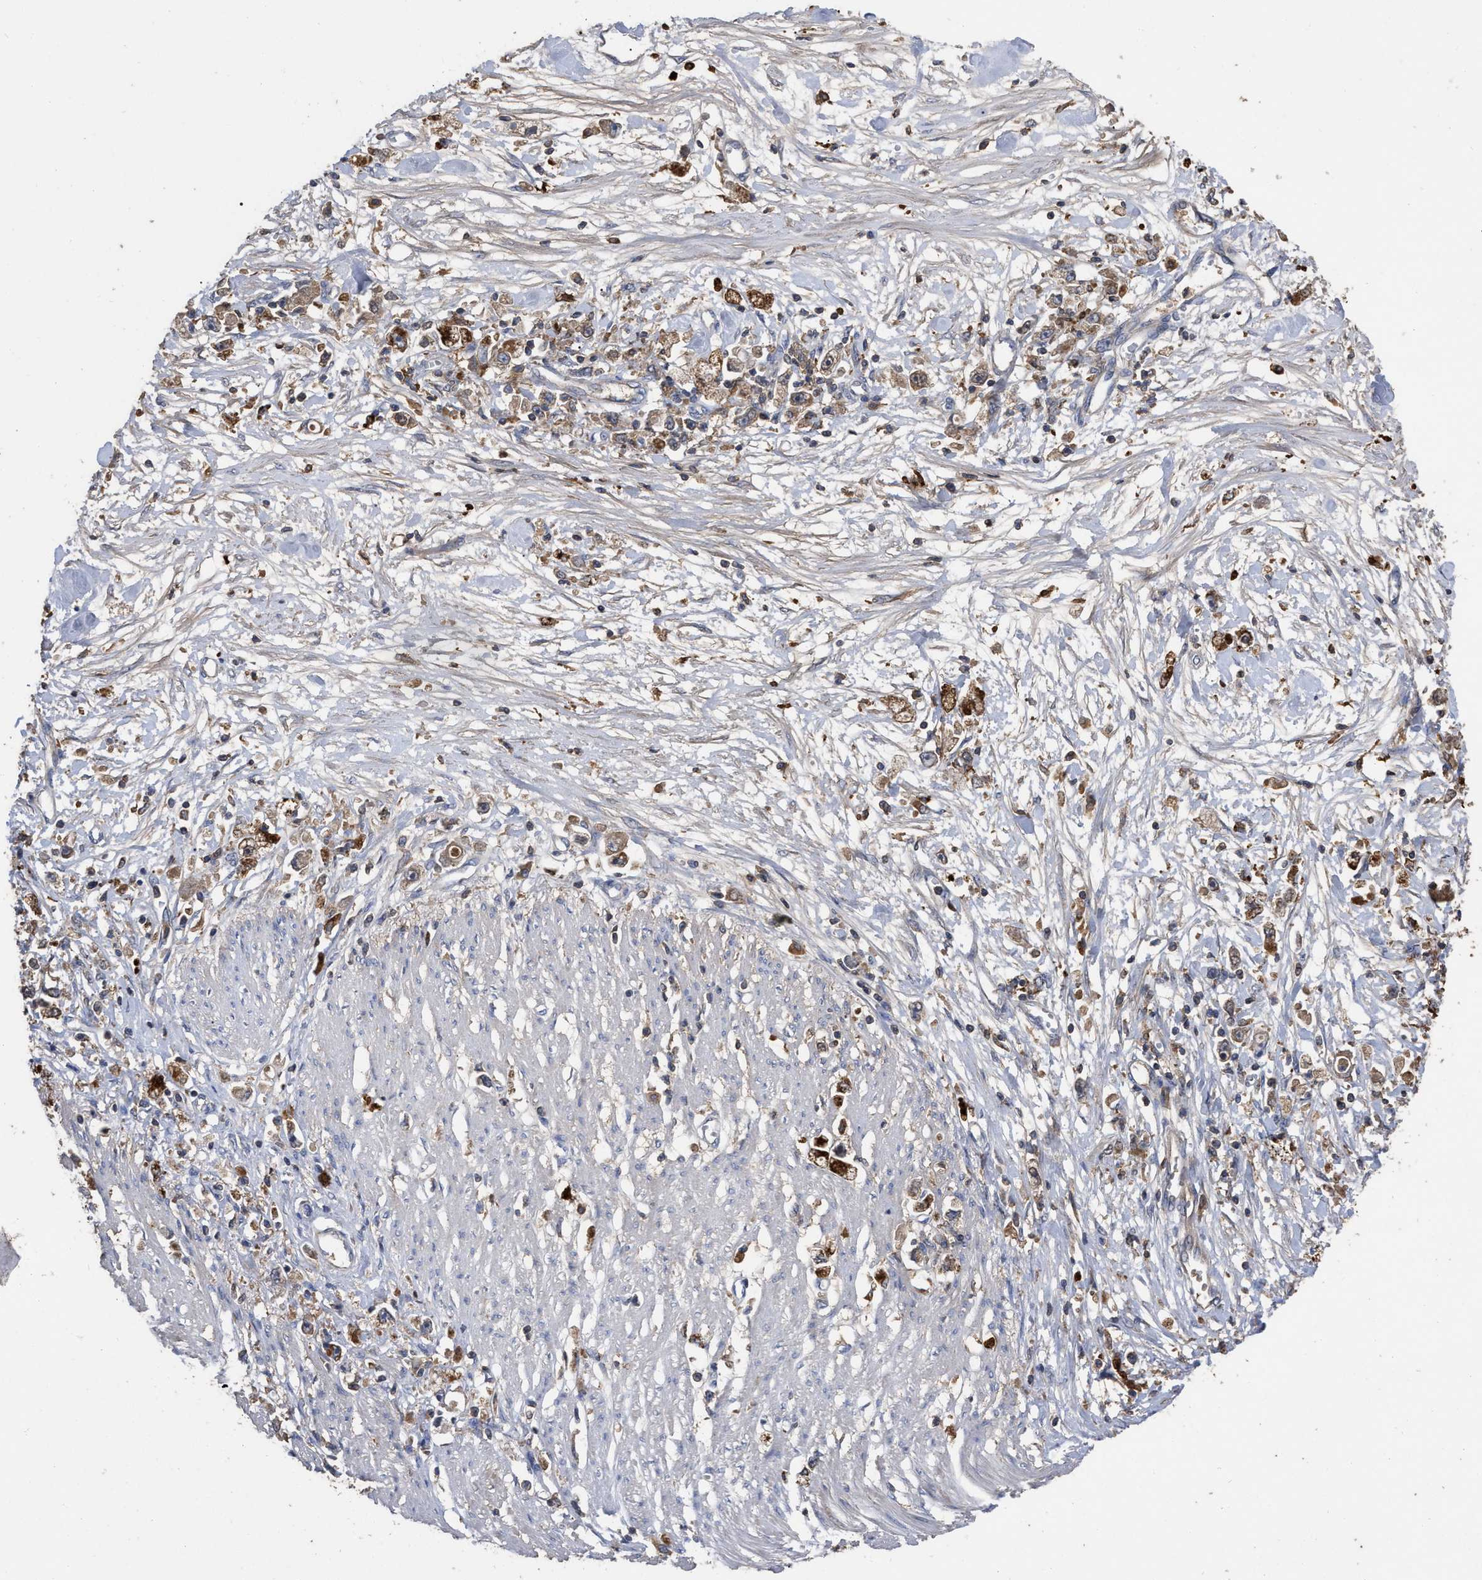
{"staining": {"intensity": "moderate", "quantity": ">75%", "location": "cytoplasmic/membranous"}, "tissue": "stomach cancer", "cell_type": "Tumor cells", "image_type": "cancer", "snomed": [{"axis": "morphology", "description": "Adenocarcinoma, NOS"}, {"axis": "topography", "description": "Stomach"}], "caption": "Adenocarcinoma (stomach) tissue shows moderate cytoplasmic/membranous expression in about >75% of tumor cells", "gene": "GPR179", "patient": {"sex": "female", "age": 59}}